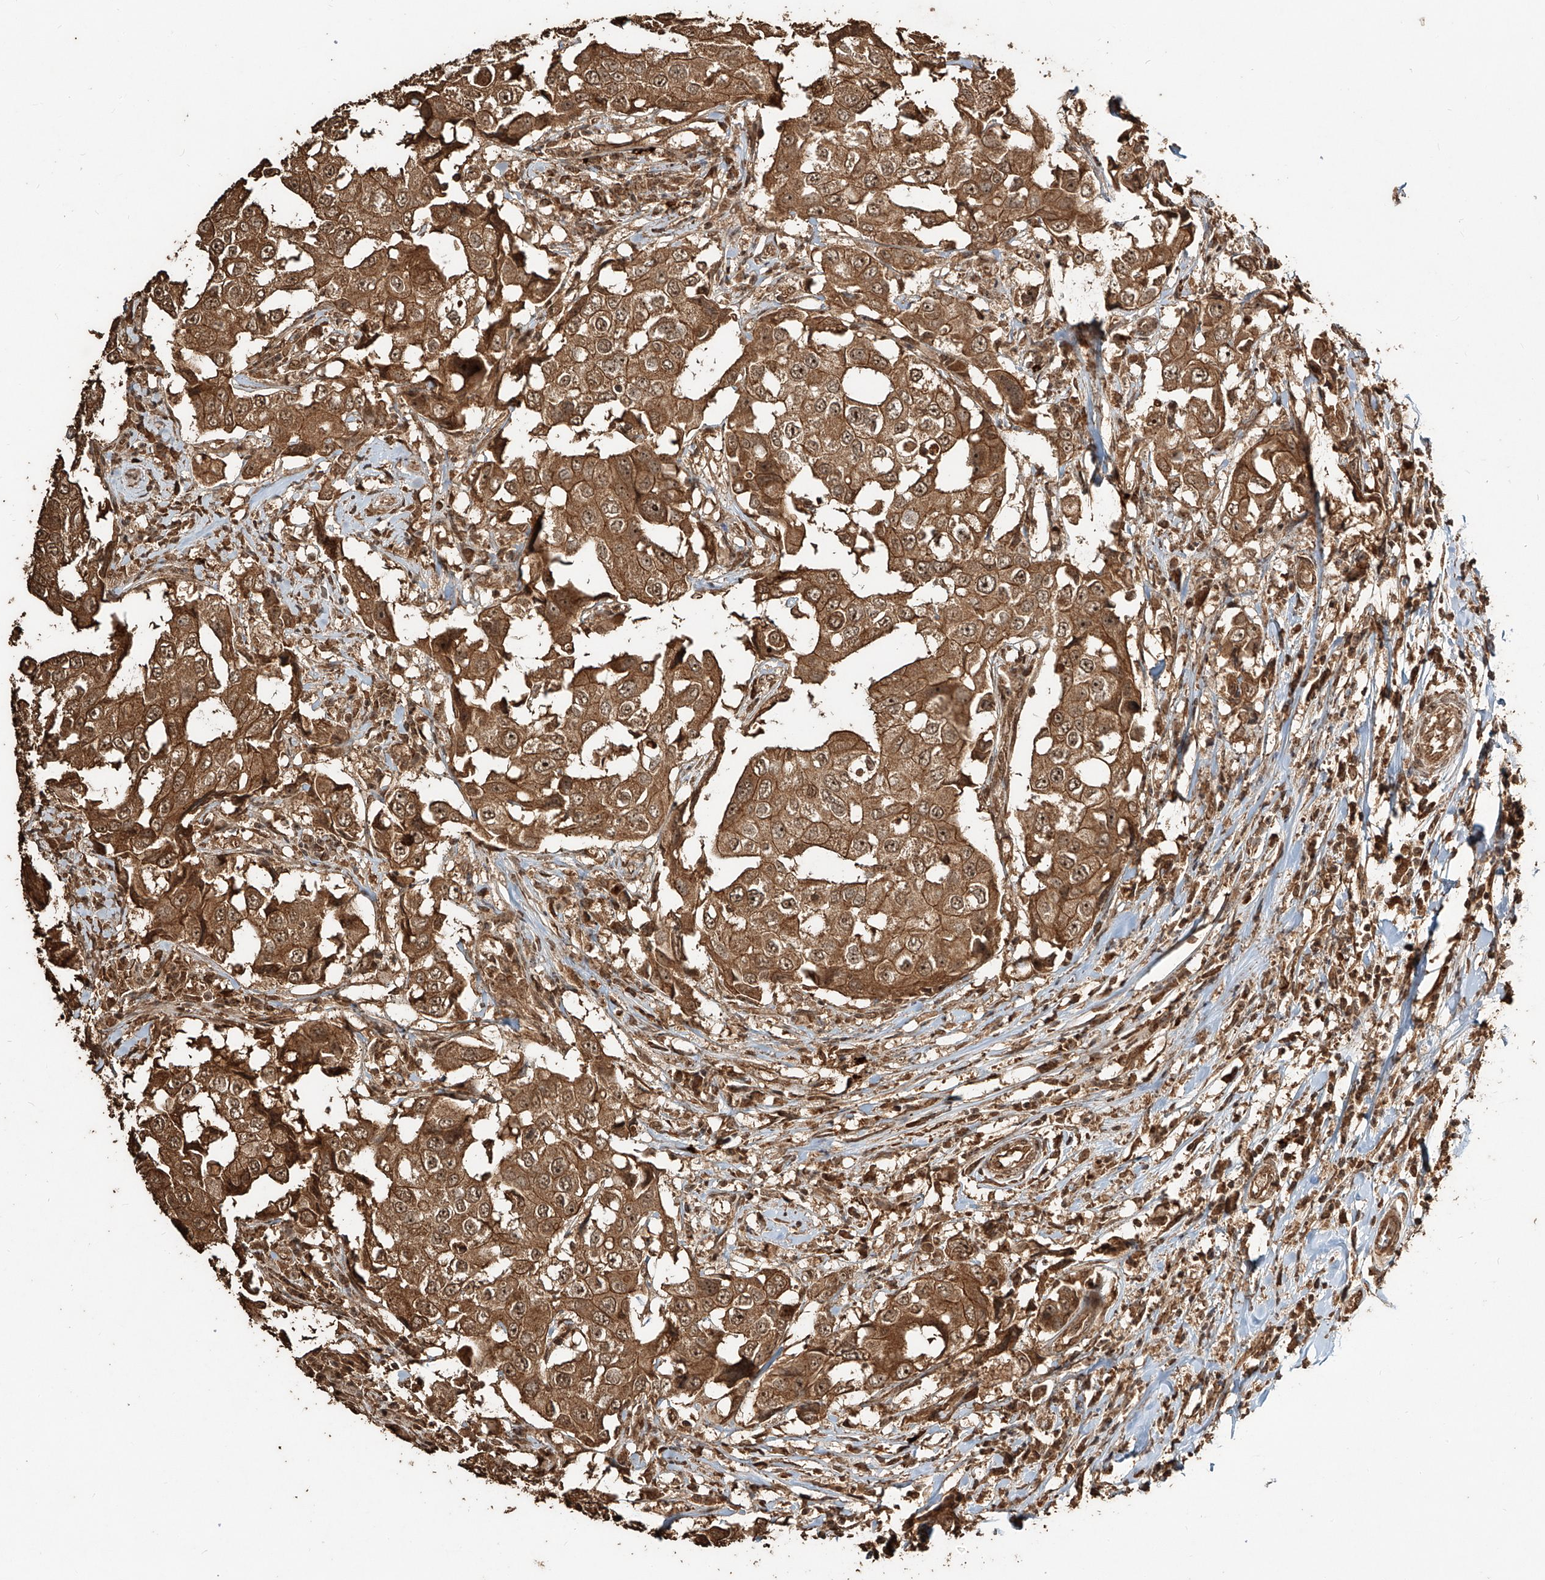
{"staining": {"intensity": "strong", "quantity": ">75%", "location": "cytoplasmic/membranous,nuclear"}, "tissue": "breast cancer", "cell_type": "Tumor cells", "image_type": "cancer", "snomed": [{"axis": "morphology", "description": "Duct carcinoma"}, {"axis": "topography", "description": "Breast"}], "caption": "Protein staining of breast infiltrating ductal carcinoma tissue demonstrates strong cytoplasmic/membranous and nuclear positivity in approximately >75% of tumor cells. Immunohistochemistry (ihc) stains the protein in brown and the nuclei are stained blue.", "gene": "ZNF660", "patient": {"sex": "female", "age": 27}}